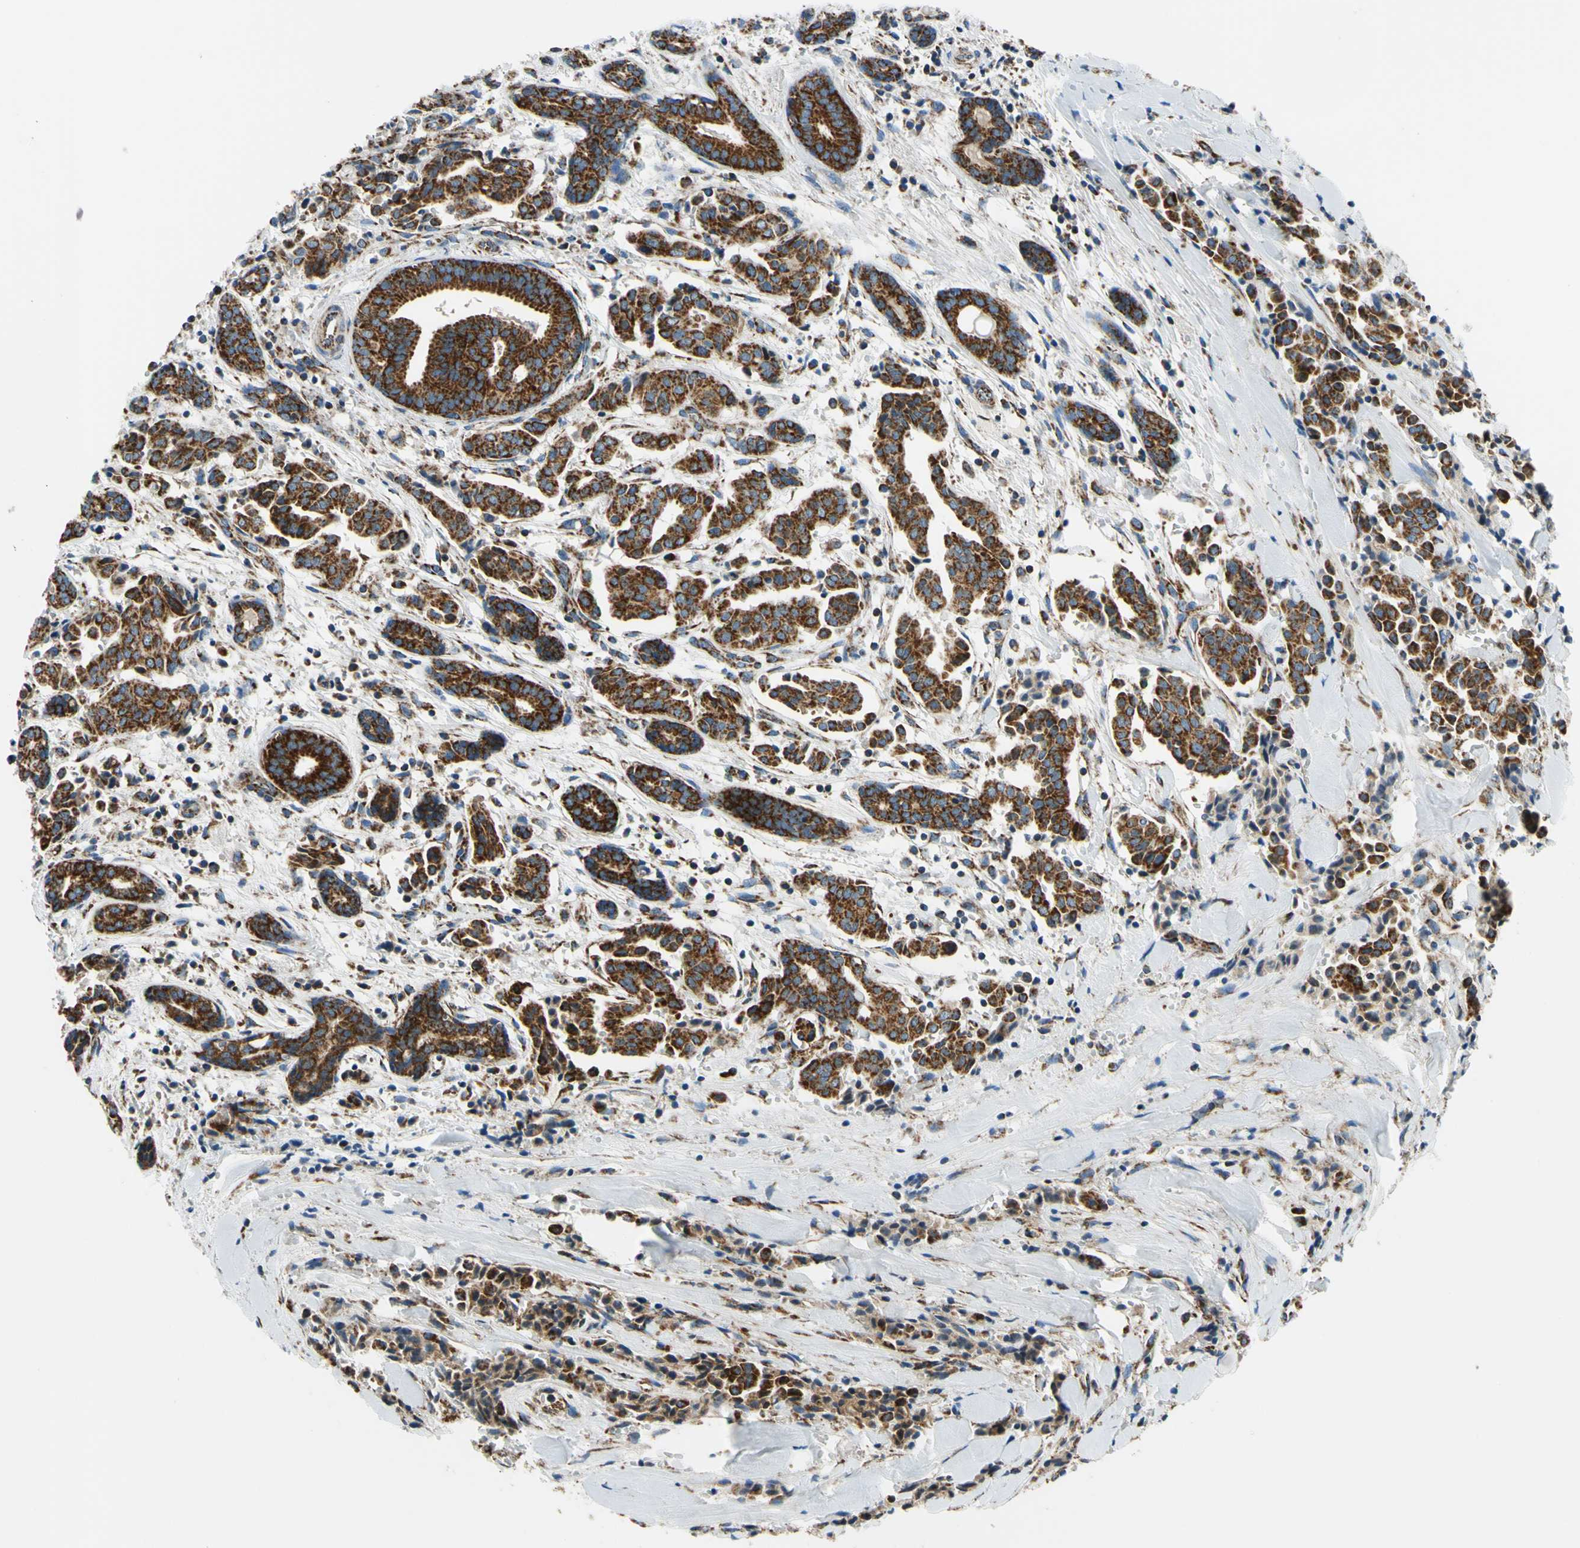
{"staining": {"intensity": "strong", "quantity": ">75%", "location": "cytoplasmic/membranous"}, "tissue": "head and neck cancer", "cell_type": "Tumor cells", "image_type": "cancer", "snomed": [{"axis": "morphology", "description": "Adenocarcinoma, NOS"}, {"axis": "topography", "description": "Salivary gland"}, {"axis": "topography", "description": "Head-Neck"}], "caption": "Head and neck cancer stained with DAB immunohistochemistry (IHC) exhibits high levels of strong cytoplasmic/membranous expression in approximately >75% of tumor cells.", "gene": "MAVS", "patient": {"sex": "female", "age": 59}}